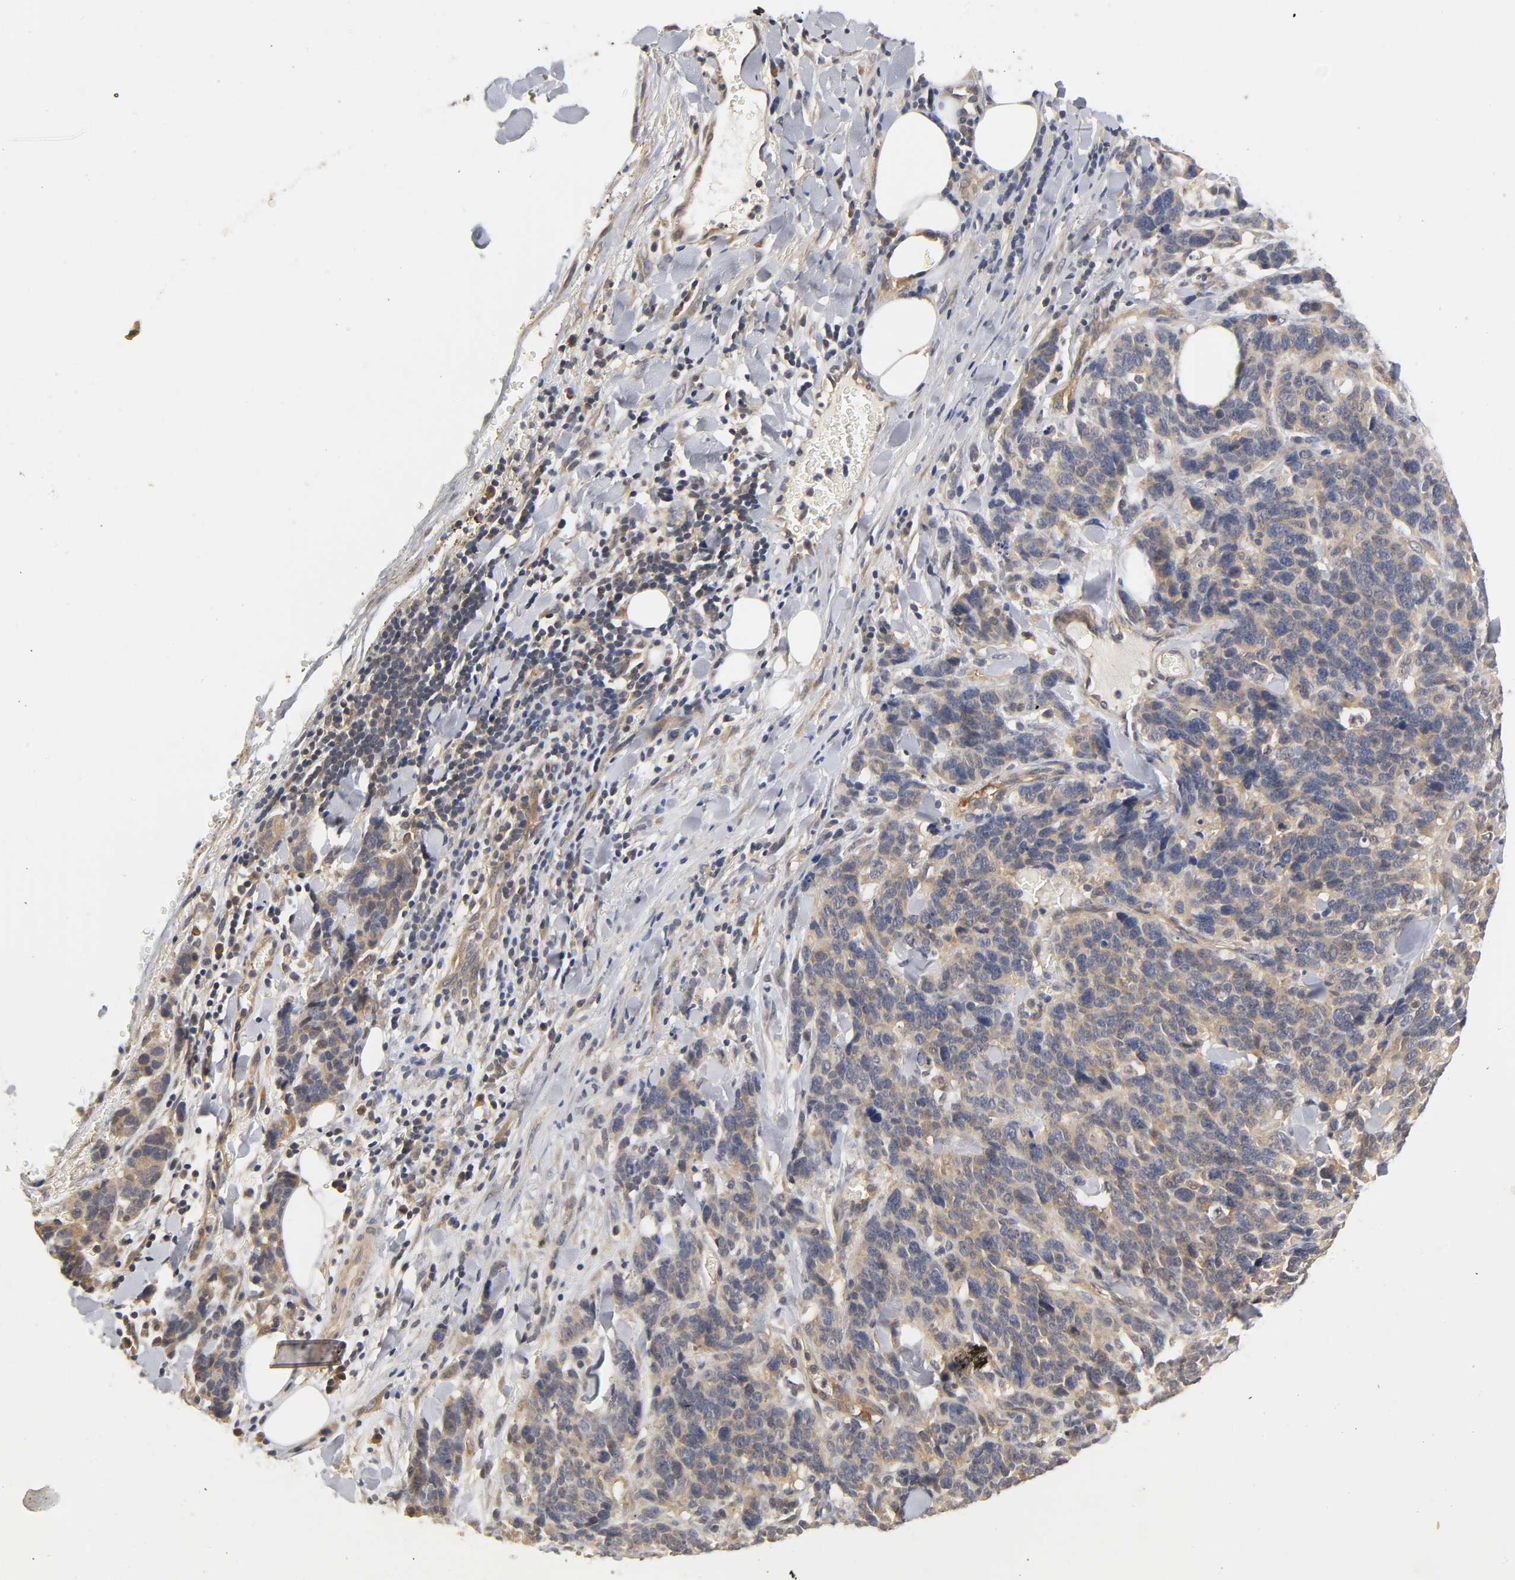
{"staining": {"intensity": "weak", "quantity": ">75%", "location": "cytoplasmic/membranous"}, "tissue": "lung cancer", "cell_type": "Tumor cells", "image_type": "cancer", "snomed": [{"axis": "morphology", "description": "Neoplasm, malignant, NOS"}, {"axis": "topography", "description": "Lung"}], "caption": "Lung cancer (malignant neoplasm) was stained to show a protein in brown. There is low levels of weak cytoplasmic/membranous positivity in approximately >75% of tumor cells.", "gene": "PDE5A", "patient": {"sex": "female", "age": 58}}